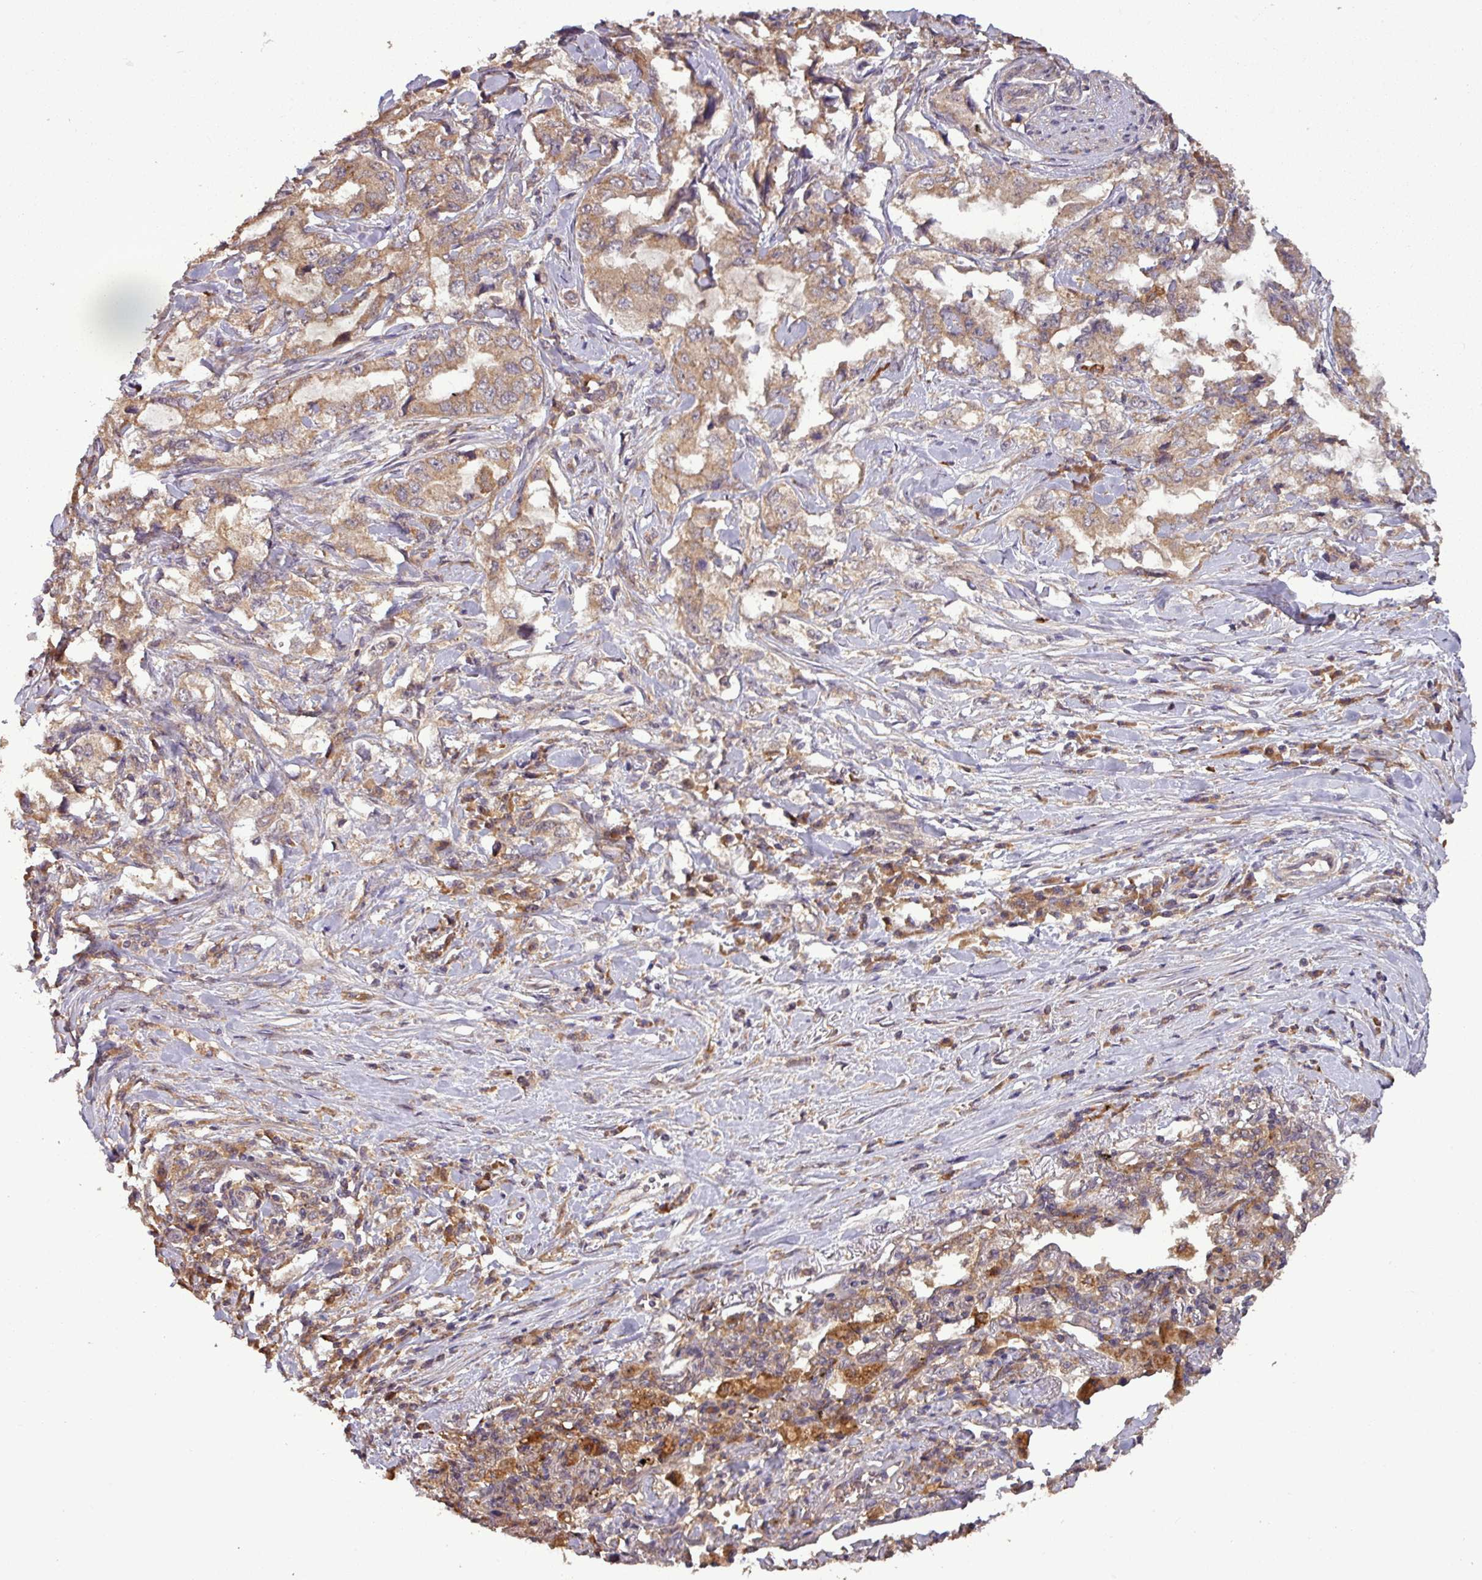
{"staining": {"intensity": "moderate", "quantity": ">75%", "location": "cytoplasmic/membranous"}, "tissue": "lung cancer", "cell_type": "Tumor cells", "image_type": "cancer", "snomed": [{"axis": "morphology", "description": "Adenocarcinoma, NOS"}, {"axis": "topography", "description": "Lung"}], "caption": "Lung cancer (adenocarcinoma) stained for a protein displays moderate cytoplasmic/membranous positivity in tumor cells.", "gene": "NT5C3A", "patient": {"sex": "female", "age": 51}}